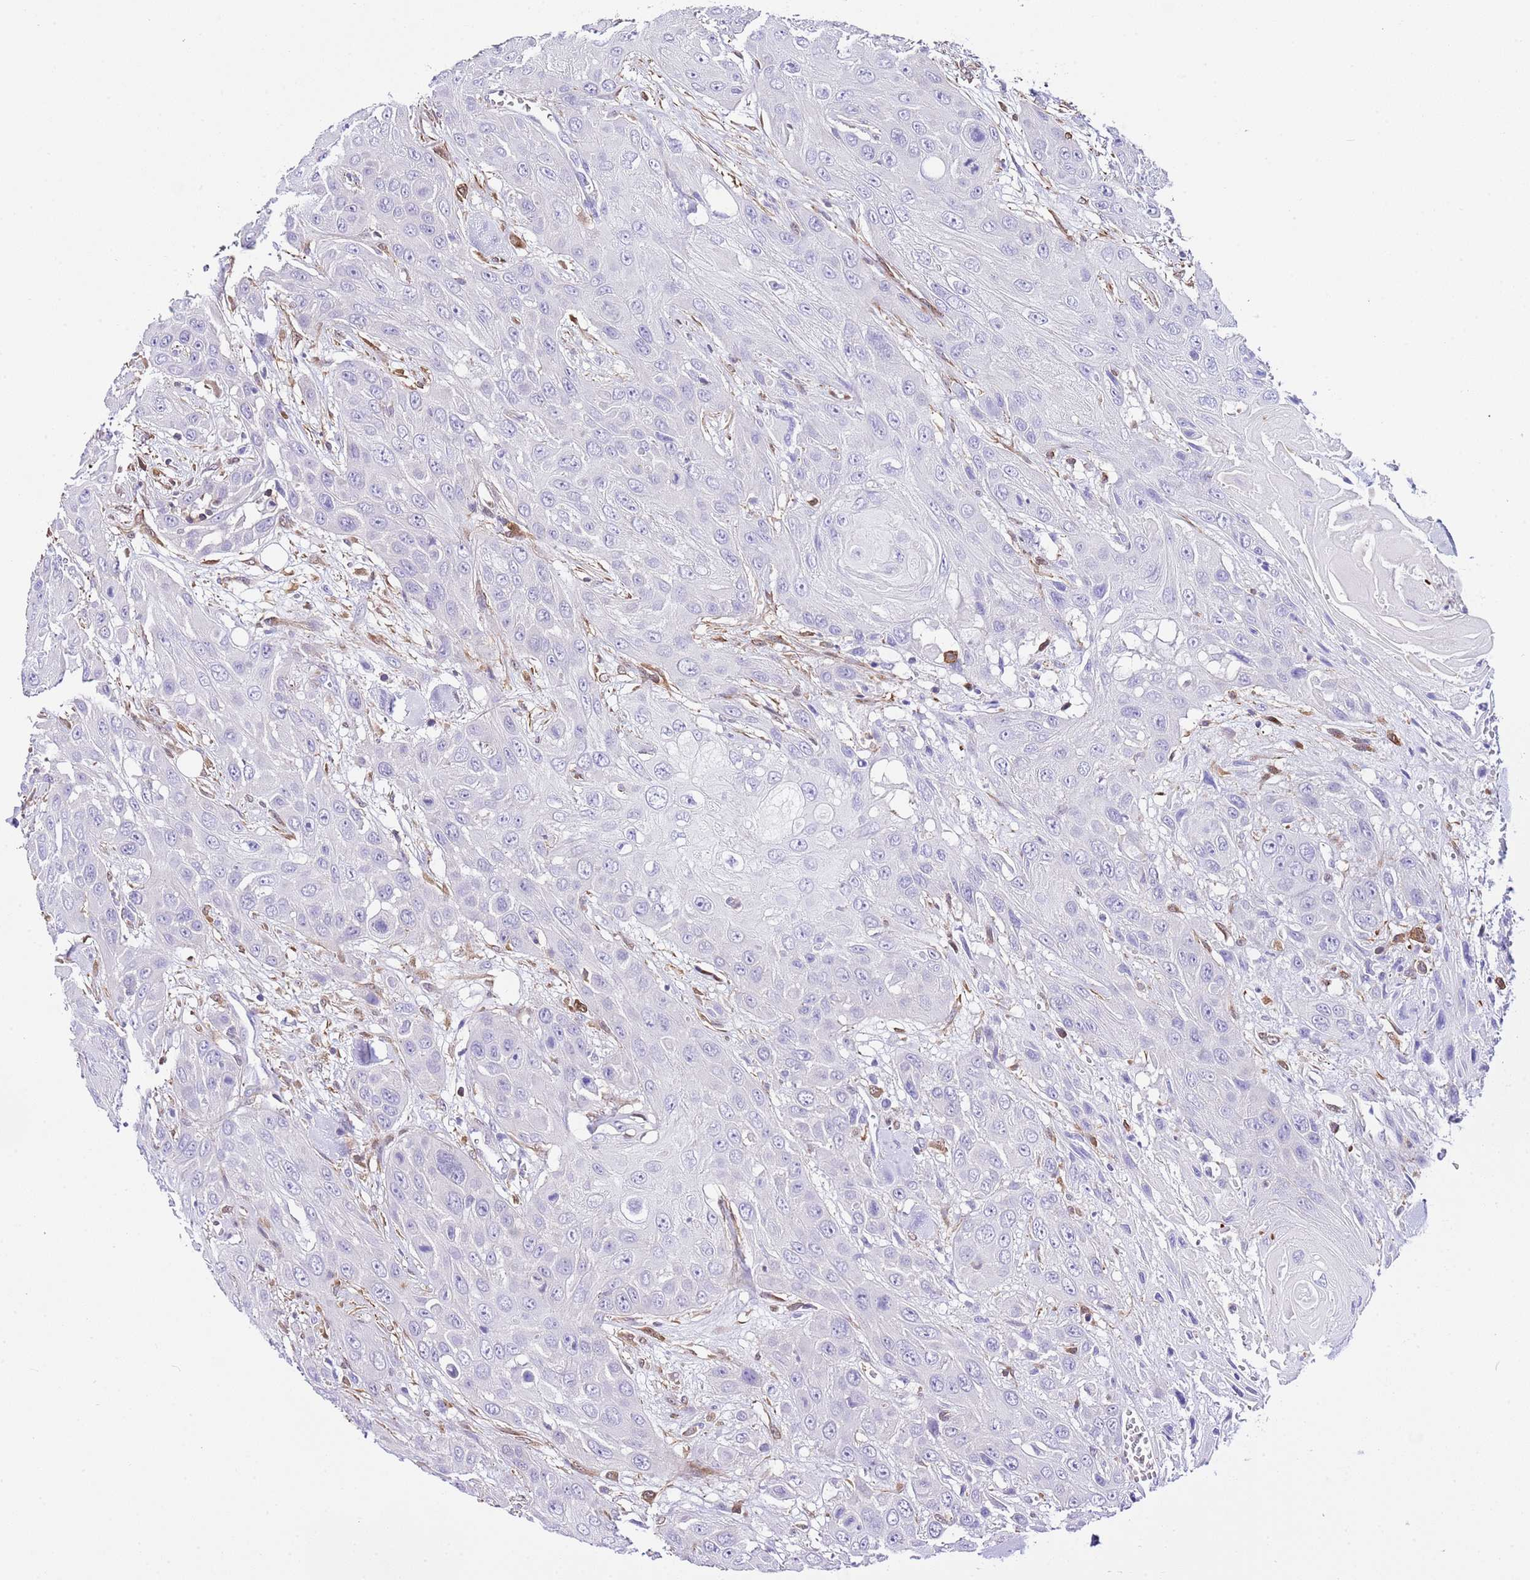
{"staining": {"intensity": "negative", "quantity": "none", "location": "none"}, "tissue": "head and neck cancer", "cell_type": "Tumor cells", "image_type": "cancer", "snomed": [{"axis": "morphology", "description": "Squamous cell carcinoma, NOS"}, {"axis": "topography", "description": "Head-Neck"}], "caption": "IHC of human squamous cell carcinoma (head and neck) shows no positivity in tumor cells.", "gene": "CNN2", "patient": {"sex": "male", "age": 81}}